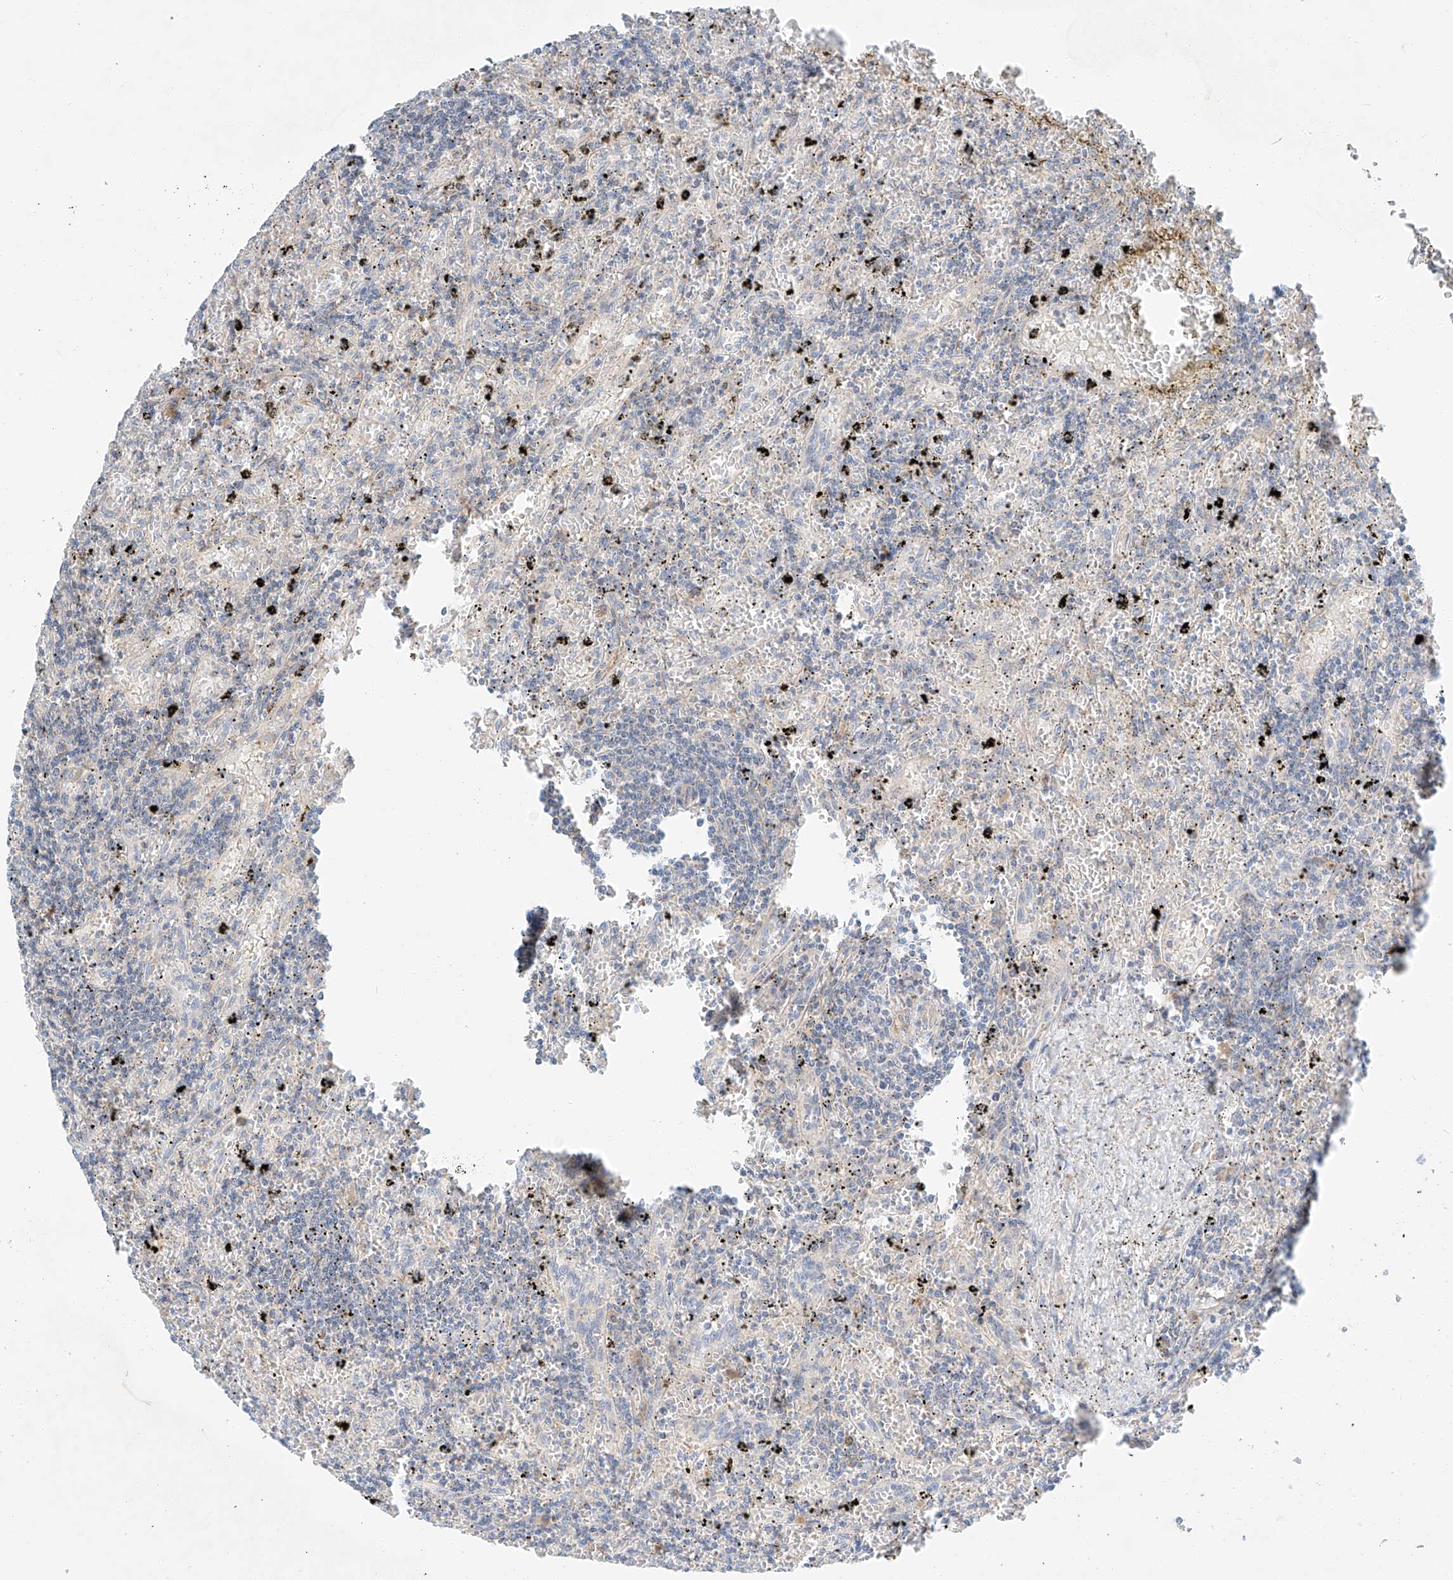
{"staining": {"intensity": "negative", "quantity": "none", "location": "none"}, "tissue": "lymphoma", "cell_type": "Tumor cells", "image_type": "cancer", "snomed": [{"axis": "morphology", "description": "Malignant lymphoma, non-Hodgkin's type, Low grade"}, {"axis": "topography", "description": "Spleen"}], "caption": "This is a micrograph of immunohistochemistry (IHC) staining of lymphoma, which shows no positivity in tumor cells. Nuclei are stained in blue.", "gene": "RUSC1", "patient": {"sex": "male", "age": 76}}